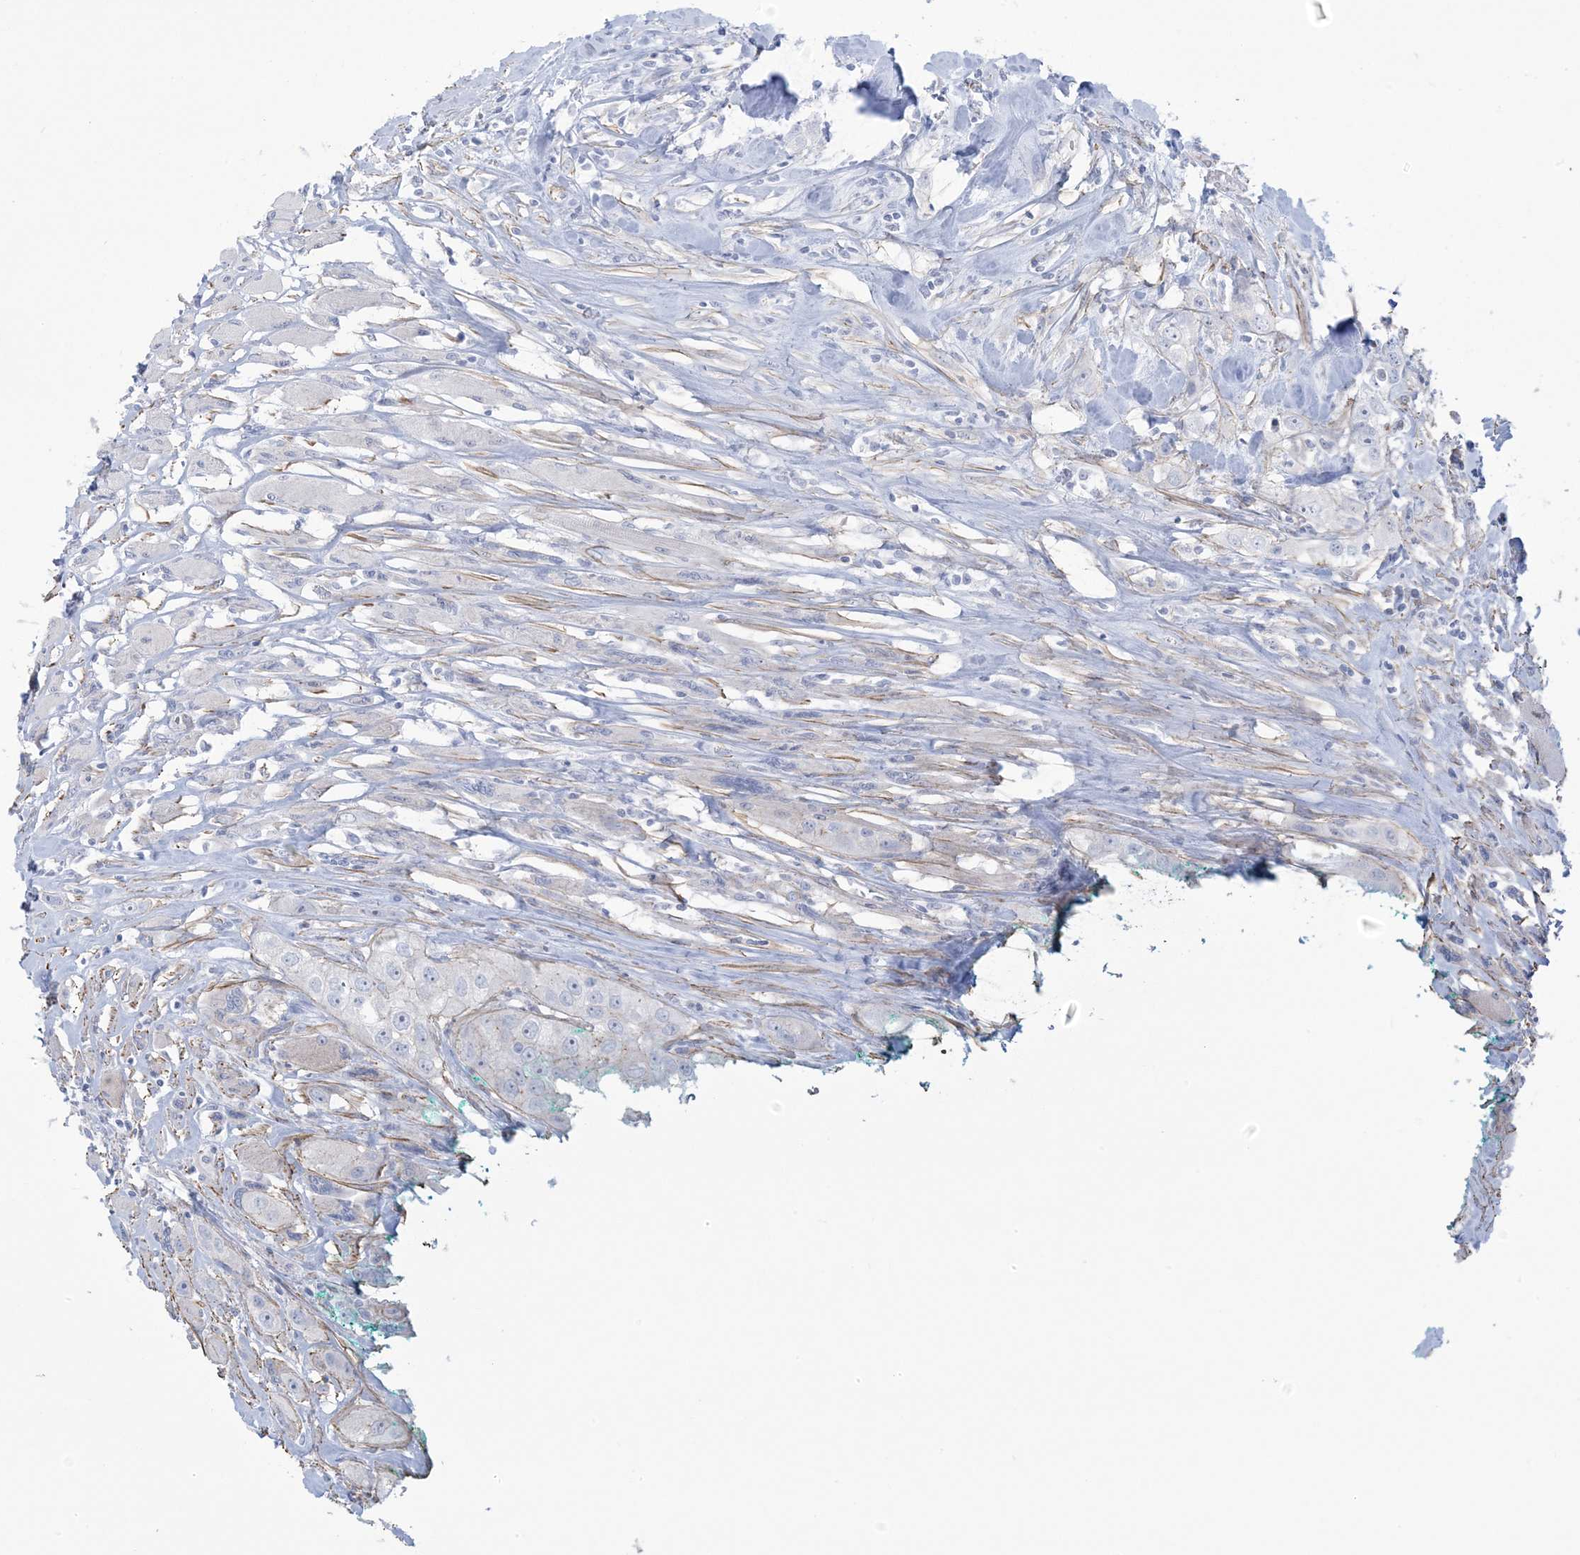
{"staining": {"intensity": "negative", "quantity": "none", "location": "none"}, "tissue": "head and neck cancer", "cell_type": "Tumor cells", "image_type": "cancer", "snomed": [{"axis": "morphology", "description": "Normal tissue, NOS"}, {"axis": "morphology", "description": "Squamous cell carcinoma, NOS"}, {"axis": "topography", "description": "Skeletal muscle"}, {"axis": "topography", "description": "Head-Neck"}], "caption": "Tumor cells show no significant protein positivity in head and neck squamous cell carcinoma.", "gene": "AGXT", "patient": {"sex": "male", "age": 51}}